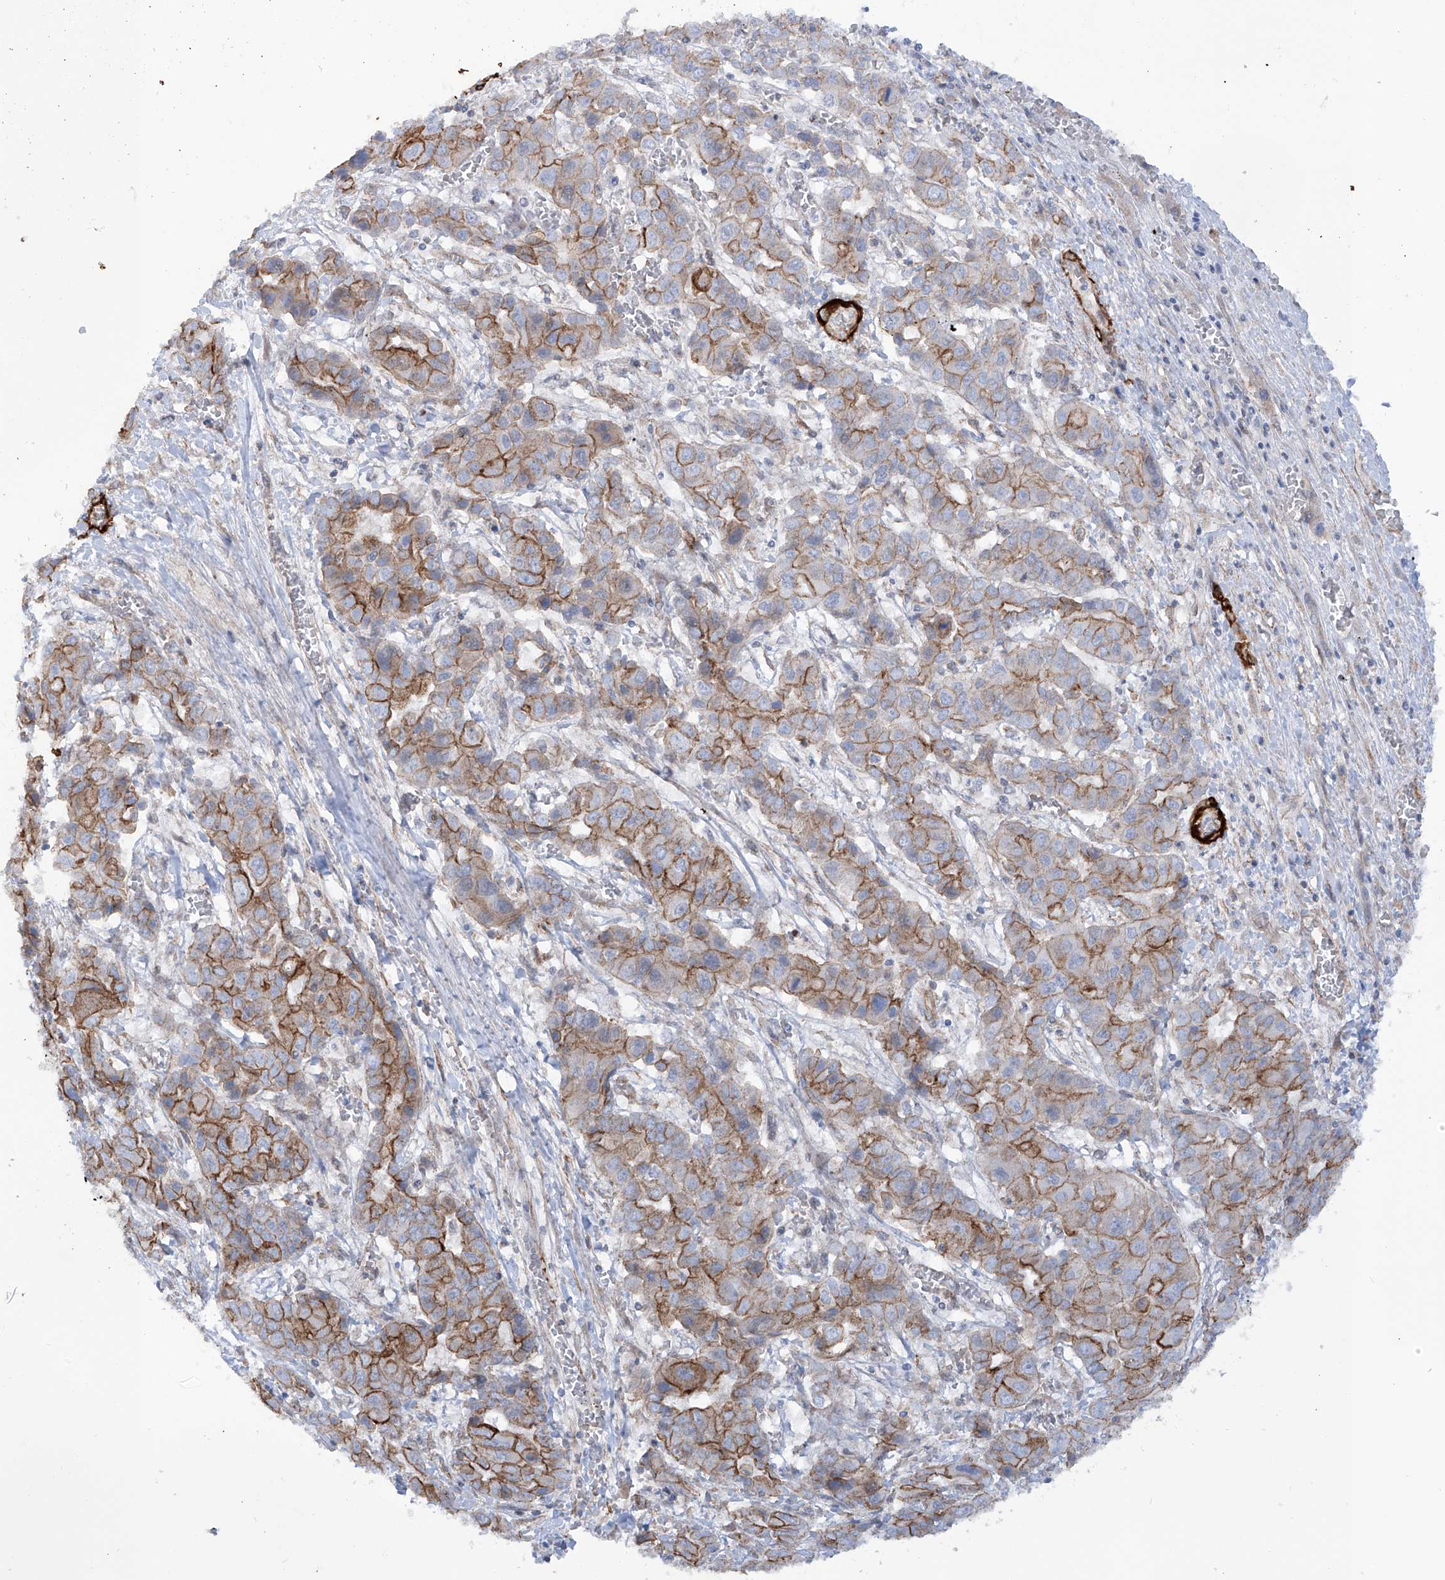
{"staining": {"intensity": "moderate", "quantity": ">75%", "location": "cytoplasmic/membranous"}, "tissue": "liver cancer", "cell_type": "Tumor cells", "image_type": "cancer", "snomed": [{"axis": "morphology", "description": "Cholangiocarcinoma"}, {"axis": "topography", "description": "Liver"}], "caption": "Immunohistochemical staining of human liver cancer exhibits moderate cytoplasmic/membranous protein staining in approximately >75% of tumor cells.", "gene": "ZNF490", "patient": {"sex": "male", "age": 67}}